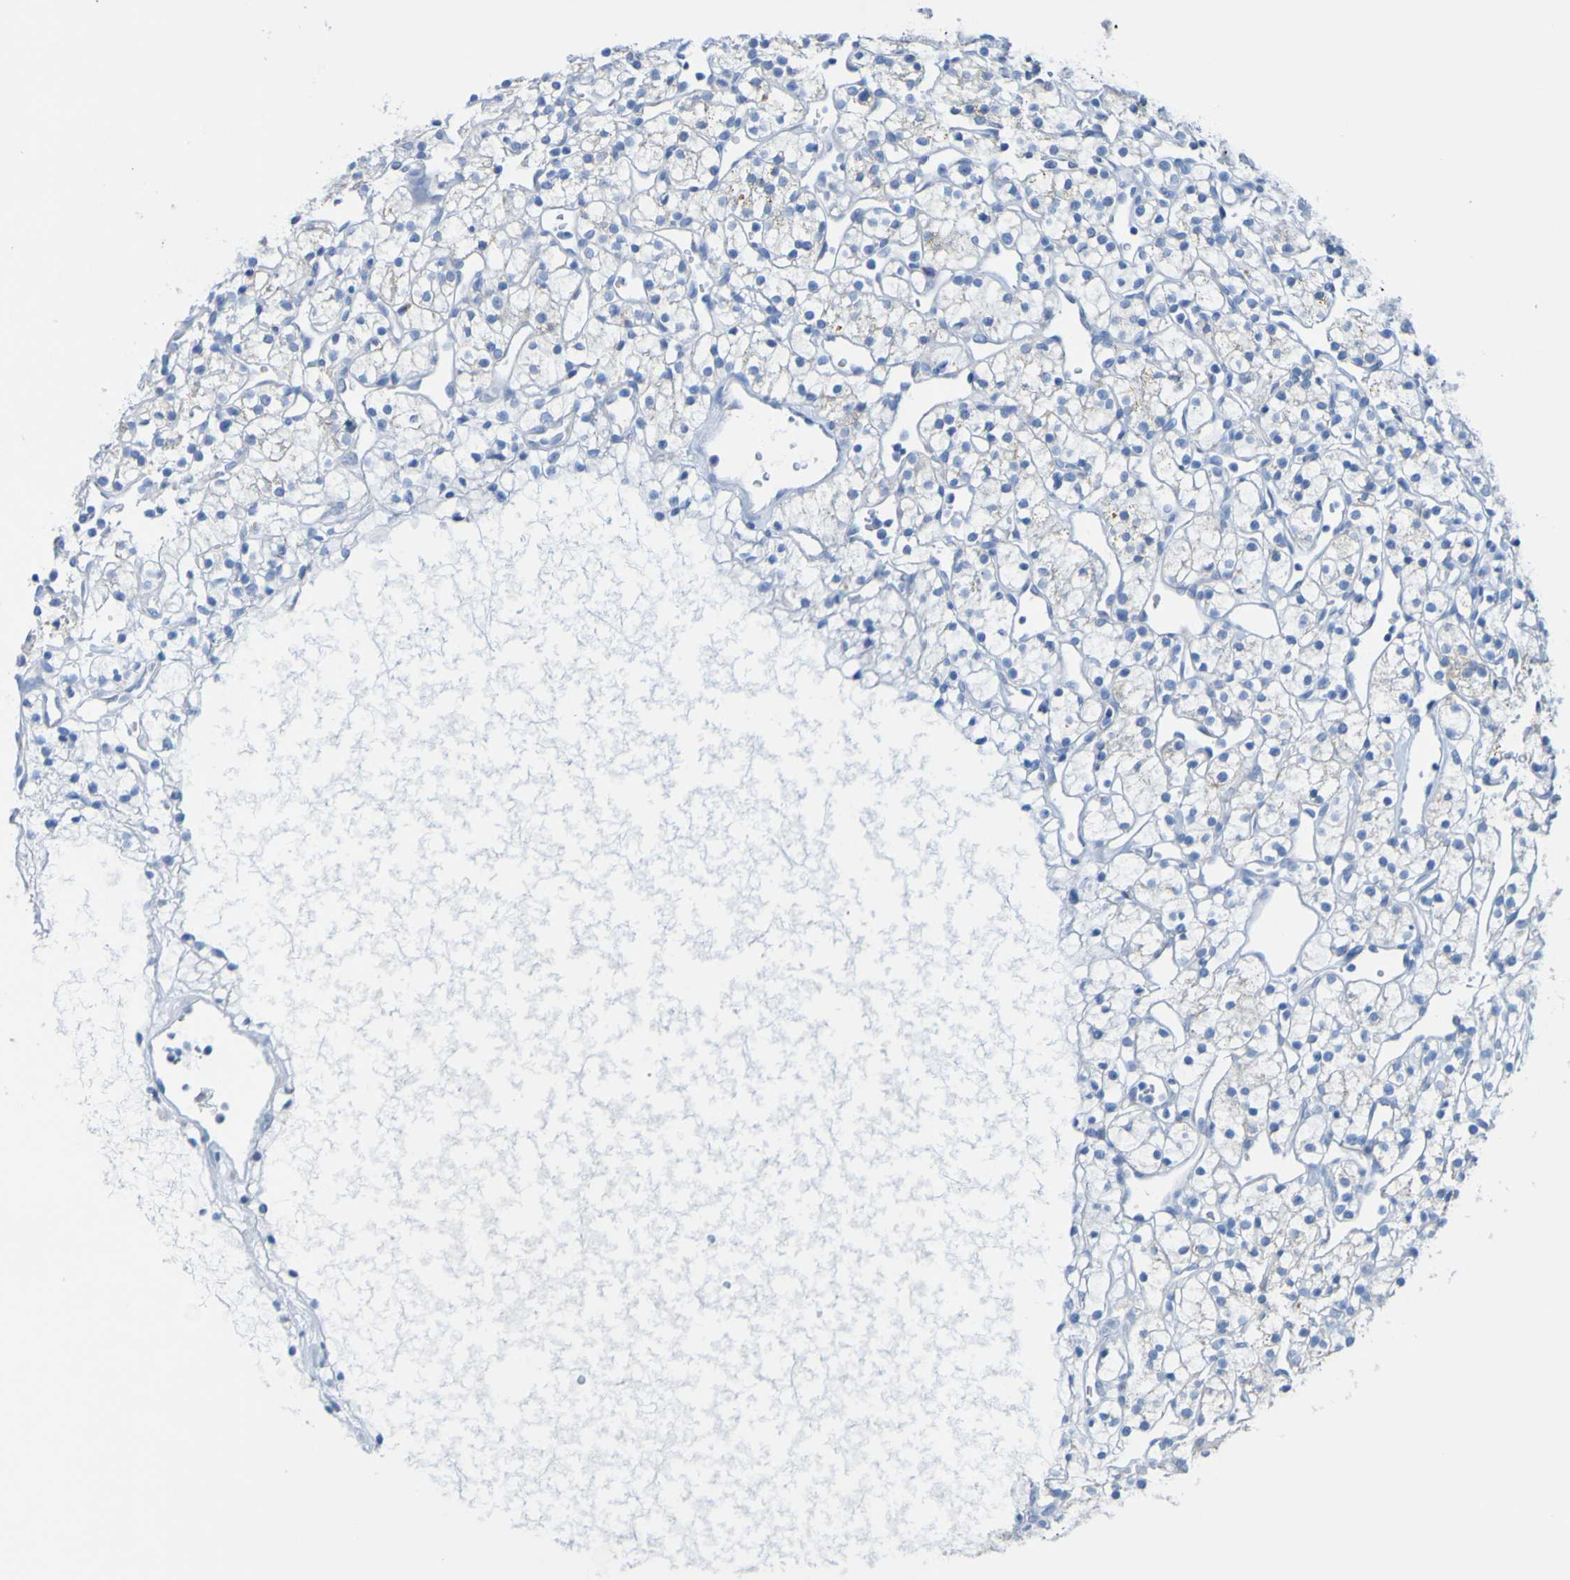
{"staining": {"intensity": "negative", "quantity": "none", "location": "none"}, "tissue": "renal cancer", "cell_type": "Tumor cells", "image_type": "cancer", "snomed": [{"axis": "morphology", "description": "Adenocarcinoma, NOS"}, {"axis": "topography", "description": "Kidney"}], "caption": "The photomicrograph displays no staining of tumor cells in adenocarcinoma (renal).", "gene": "ACMSD", "patient": {"sex": "female", "age": 60}}